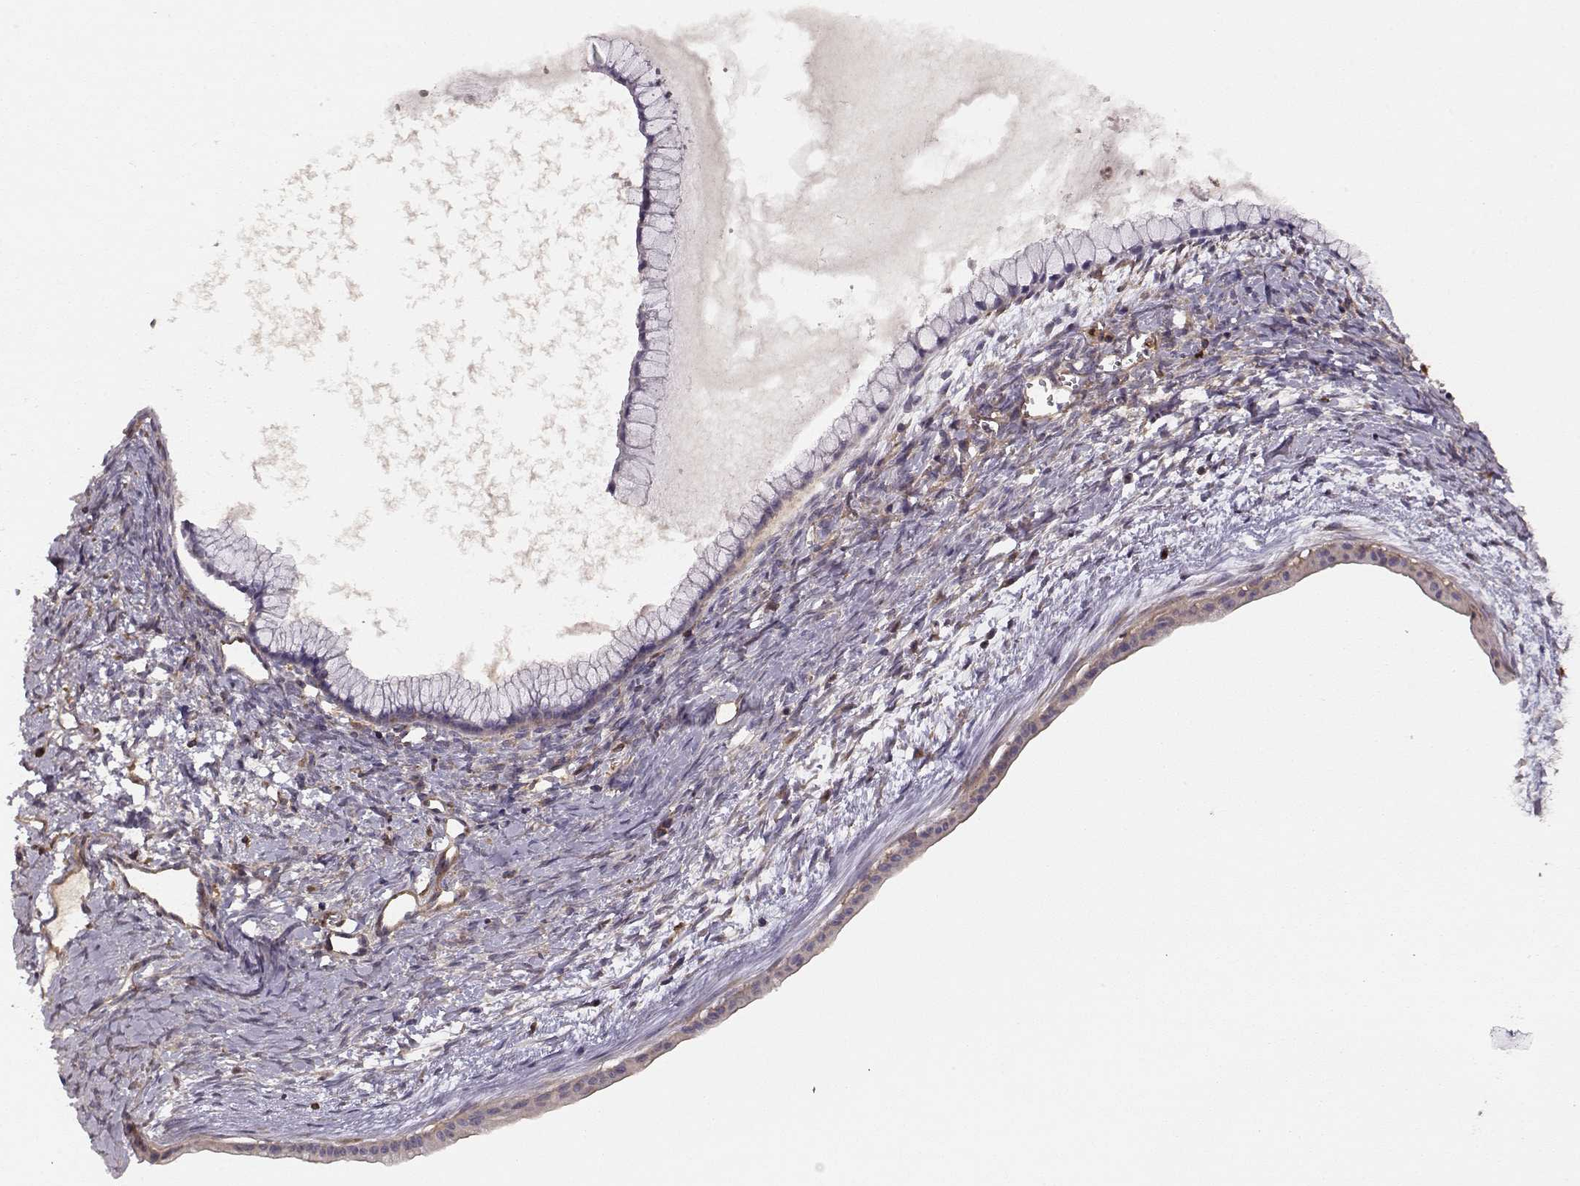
{"staining": {"intensity": "negative", "quantity": "none", "location": "none"}, "tissue": "ovarian cancer", "cell_type": "Tumor cells", "image_type": "cancer", "snomed": [{"axis": "morphology", "description": "Cystadenocarcinoma, mucinous, NOS"}, {"axis": "topography", "description": "Ovary"}], "caption": "High magnification brightfield microscopy of ovarian cancer stained with DAB (brown) and counterstained with hematoxylin (blue): tumor cells show no significant positivity. (Stains: DAB immunohistochemistry (IHC) with hematoxylin counter stain, Microscopy: brightfield microscopy at high magnification).", "gene": "ARHGEF2", "patient": {"sex": "female", "age": 41}}